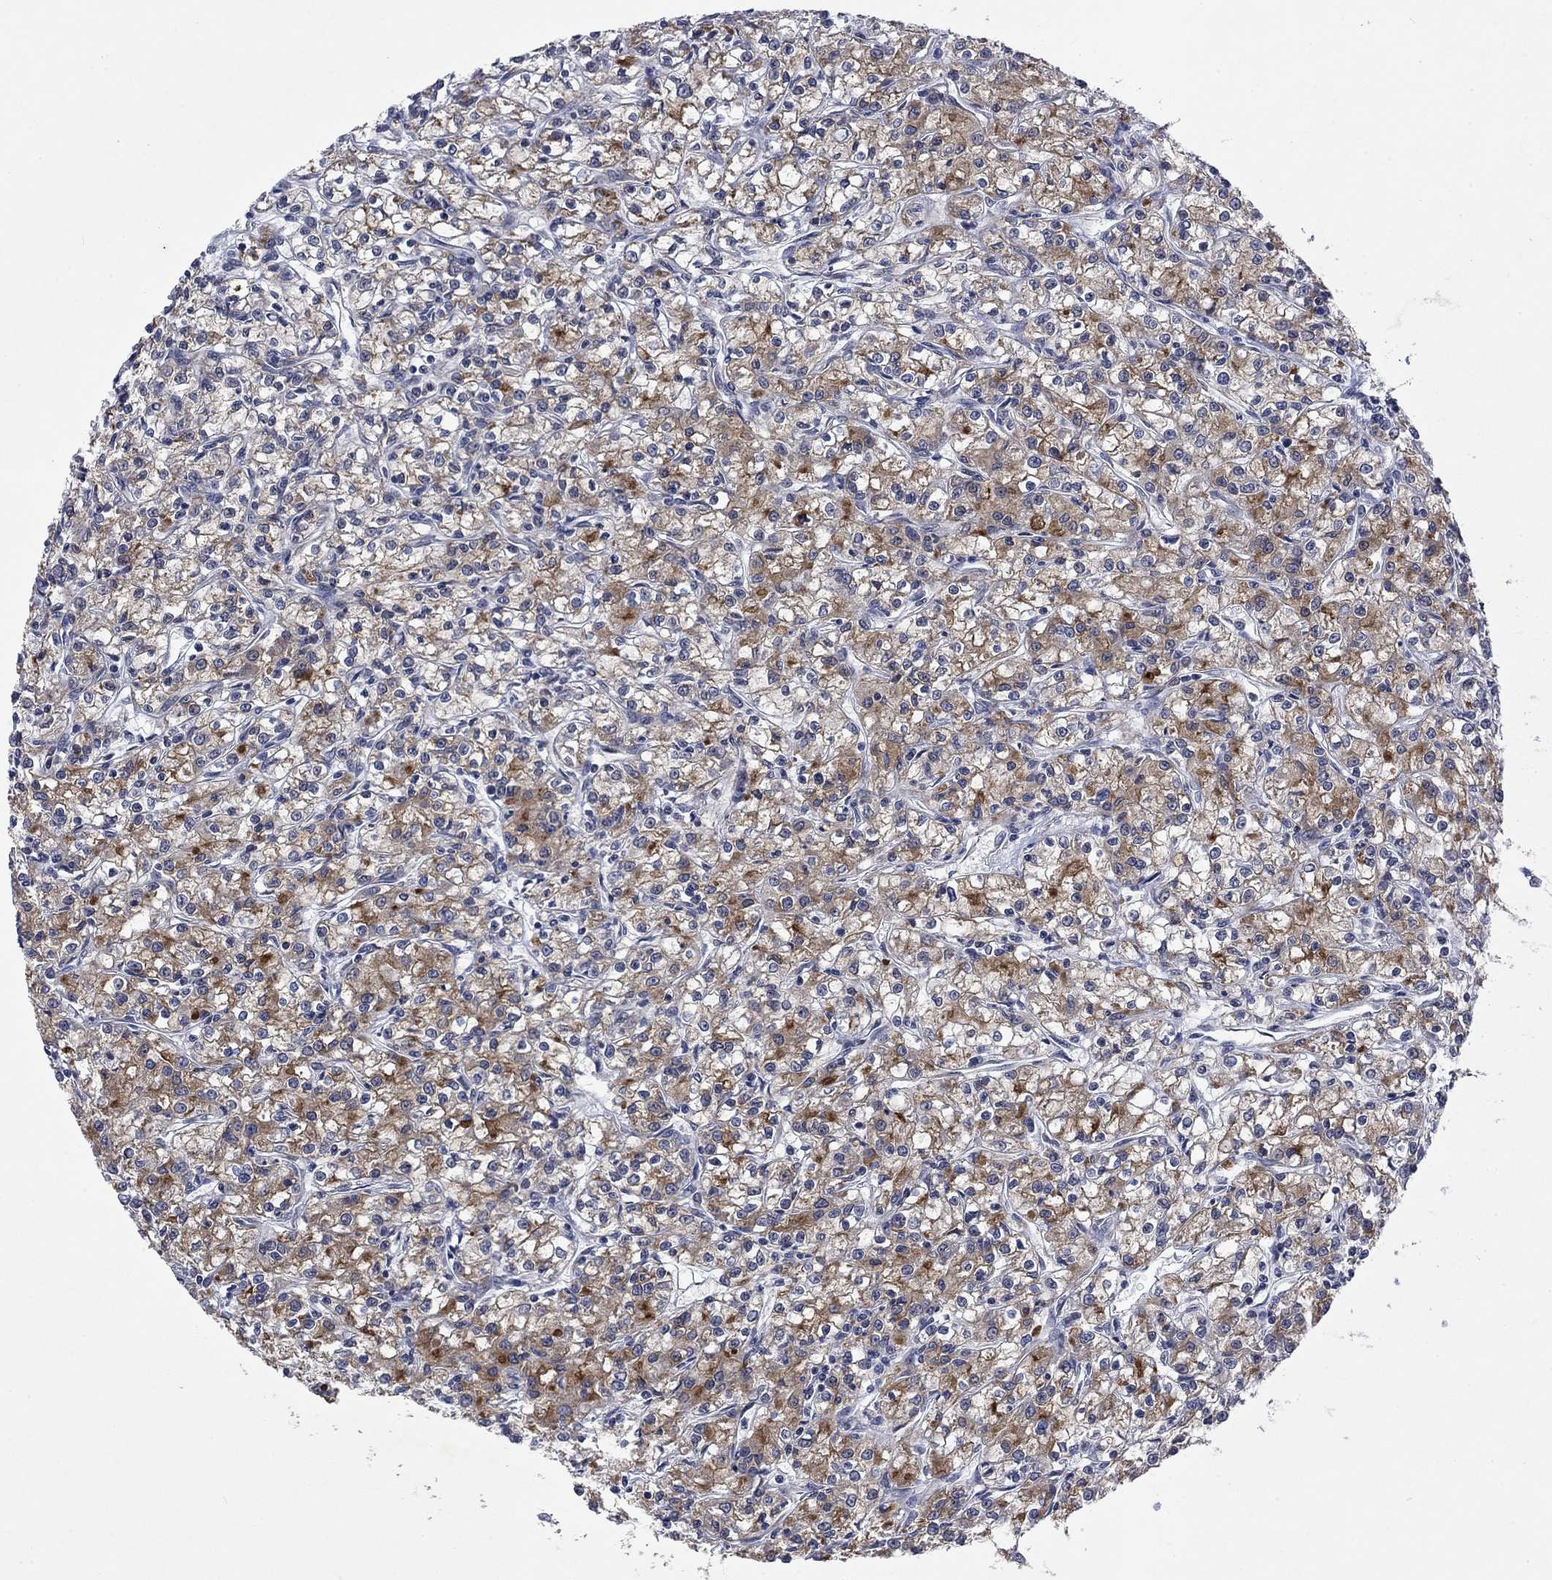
{"staining": {"intensity": "moderate", "quantity": "25%-75%", "location": "cytoplasmic/membranous"}, "tissue": "renal cancer", "cell_type": "Tumor cells", "image_type": "cancer", "snomed": [{"axis": "morphology", "description": "Adenocarcinoma, NOS"}, {"axis": "topography", "description": "Kidney"}], "caption": "Renal cancer stained with a protein marker reveals moderate staining in tumor cells.", "gene": "PPP1R9A", "patient": {"sex": "female", "age": 59}}